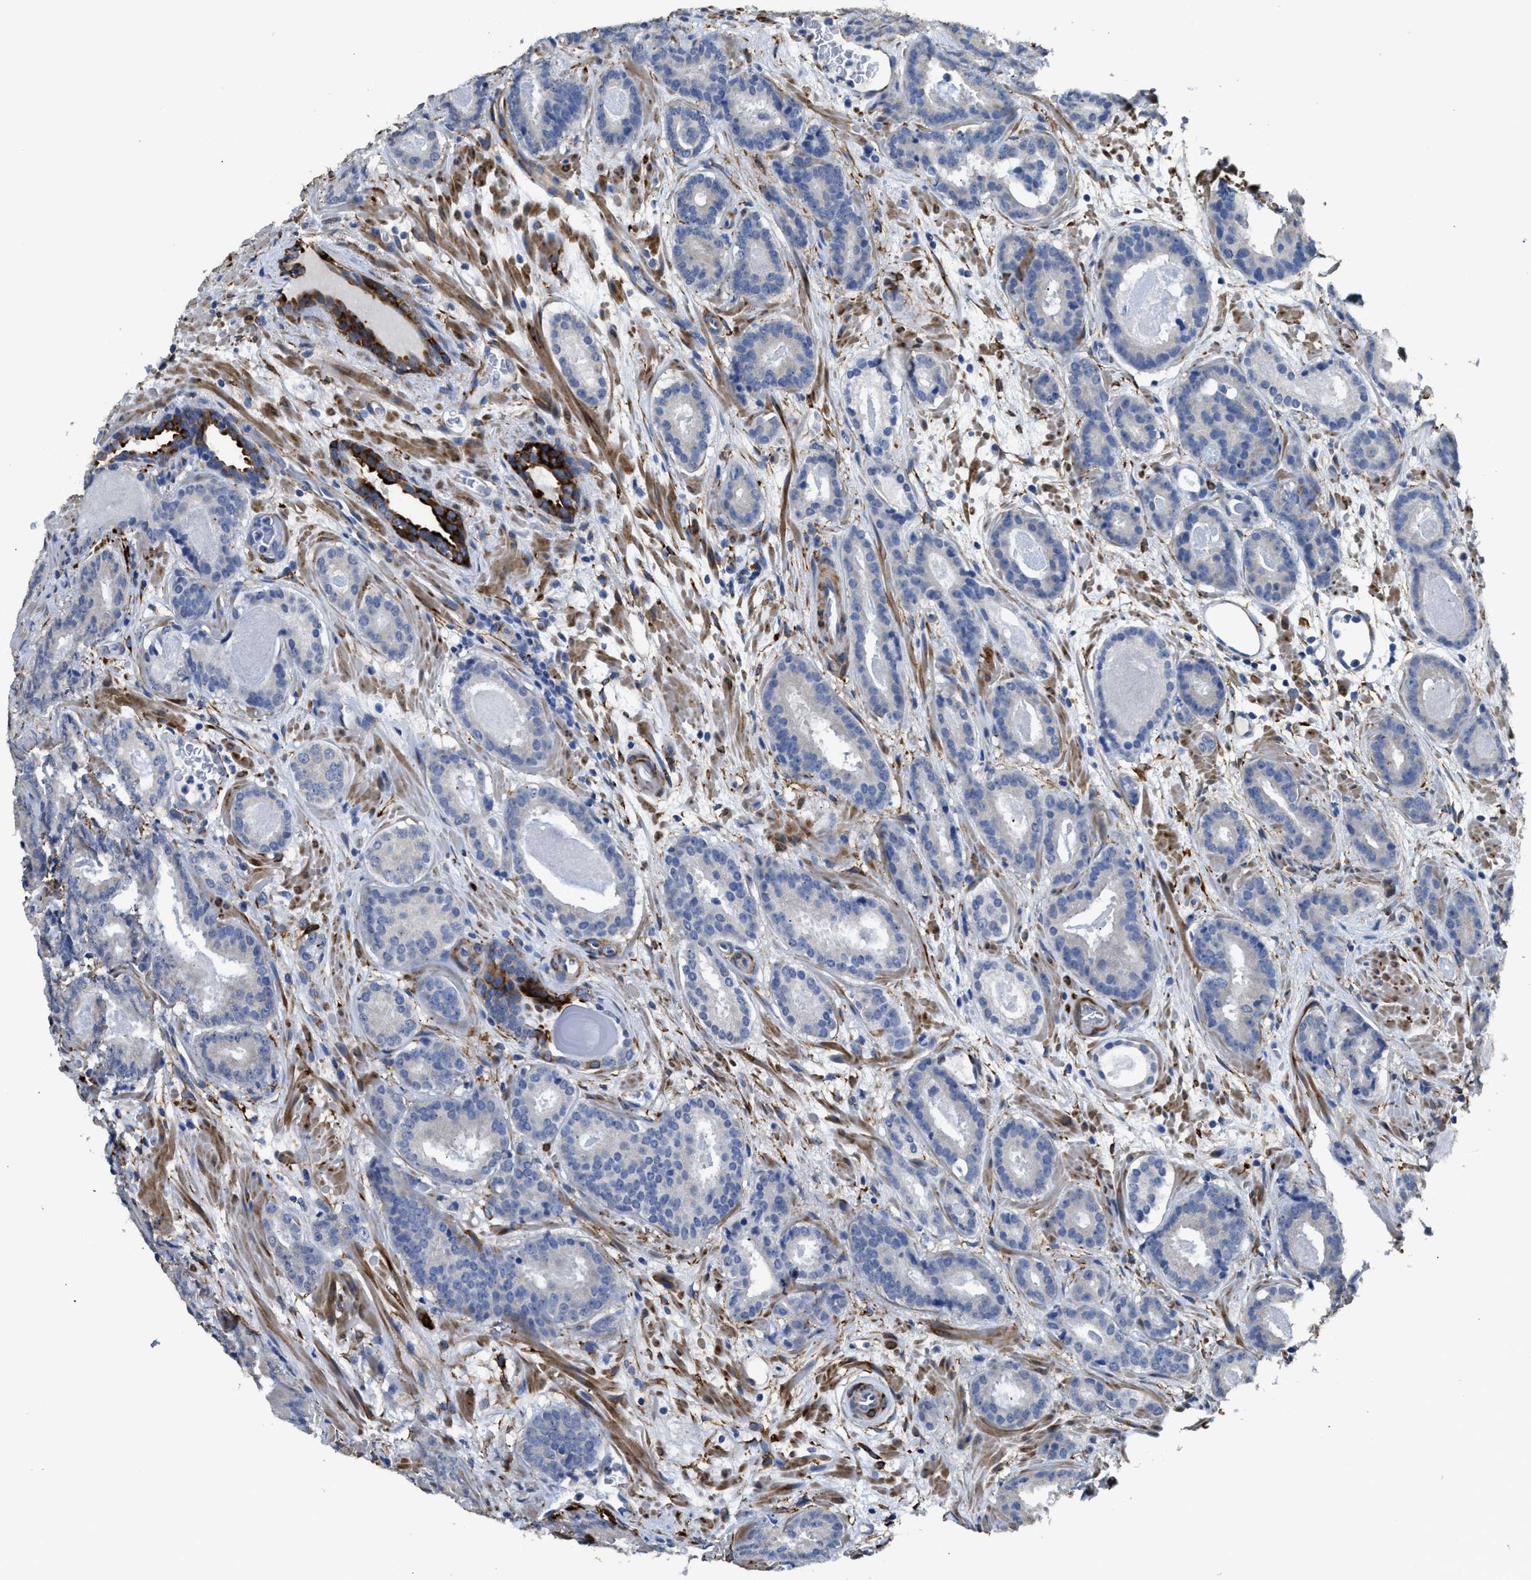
{"staining": {"intensity": "strong", "quantity": "<25%", "location": "cytoplasmic/membranous"}, "tissue": "prostate cancer", "cell_type": "Tumor cells", "image_type": "cancer", "snomed": [{"axis": "morphology", "description": "Adenocarcinoma, Low grade"}, {"axis": "topography", "description": "Prostate"}], "caption": "Immunohistochemical staining of prostate cancer demonstrates strong cytoplasmic/membranous protein staining in approximately <25% of tumor cells.", "gene": "ZSWIM5", "patient": {"sex": "male", "age": 69}}